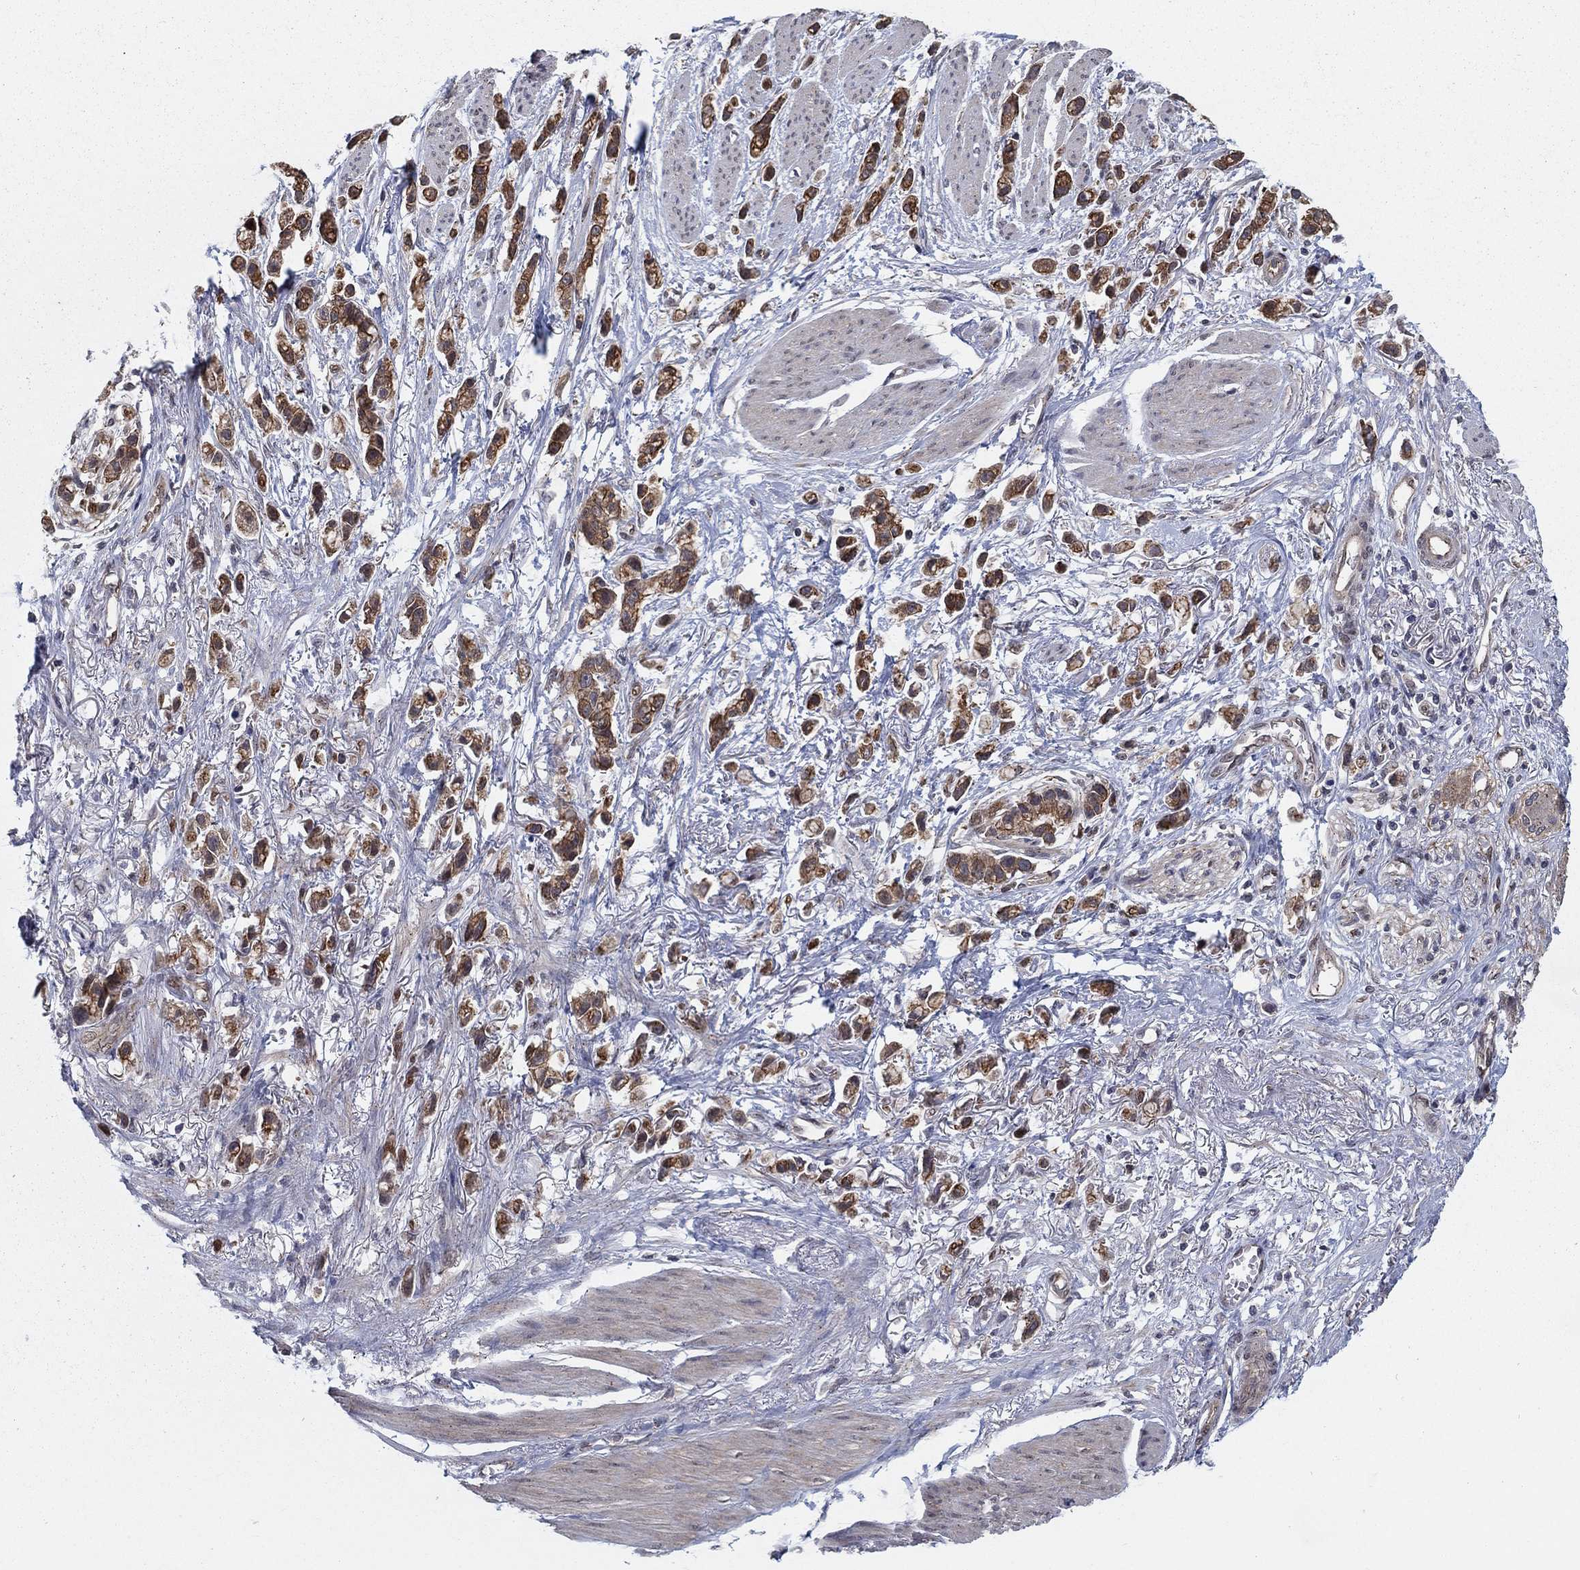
{"staining": {"intensity": "moderate", "quantity": ">75%", "location": "cytoplasmic/membranous"}, "tissue": "stomach cancer", "cell_type": "Tumor cells", "image_type": "cancer", "snomed": [{"axis": "morphology", "description": "Adenocarcinoma, NOS"}, {"axis": "topography", "description": "Stomach"}], "caption": "IHC histopathology image of stomach adenocarcinoma stained for a protein (brown), which displays medium levels of moderate cytoplasmic/membranous positivity in about >75% of tumor cells.", "gene": "SH3RF1", "patient": {"sex": "female", "age": 81}}